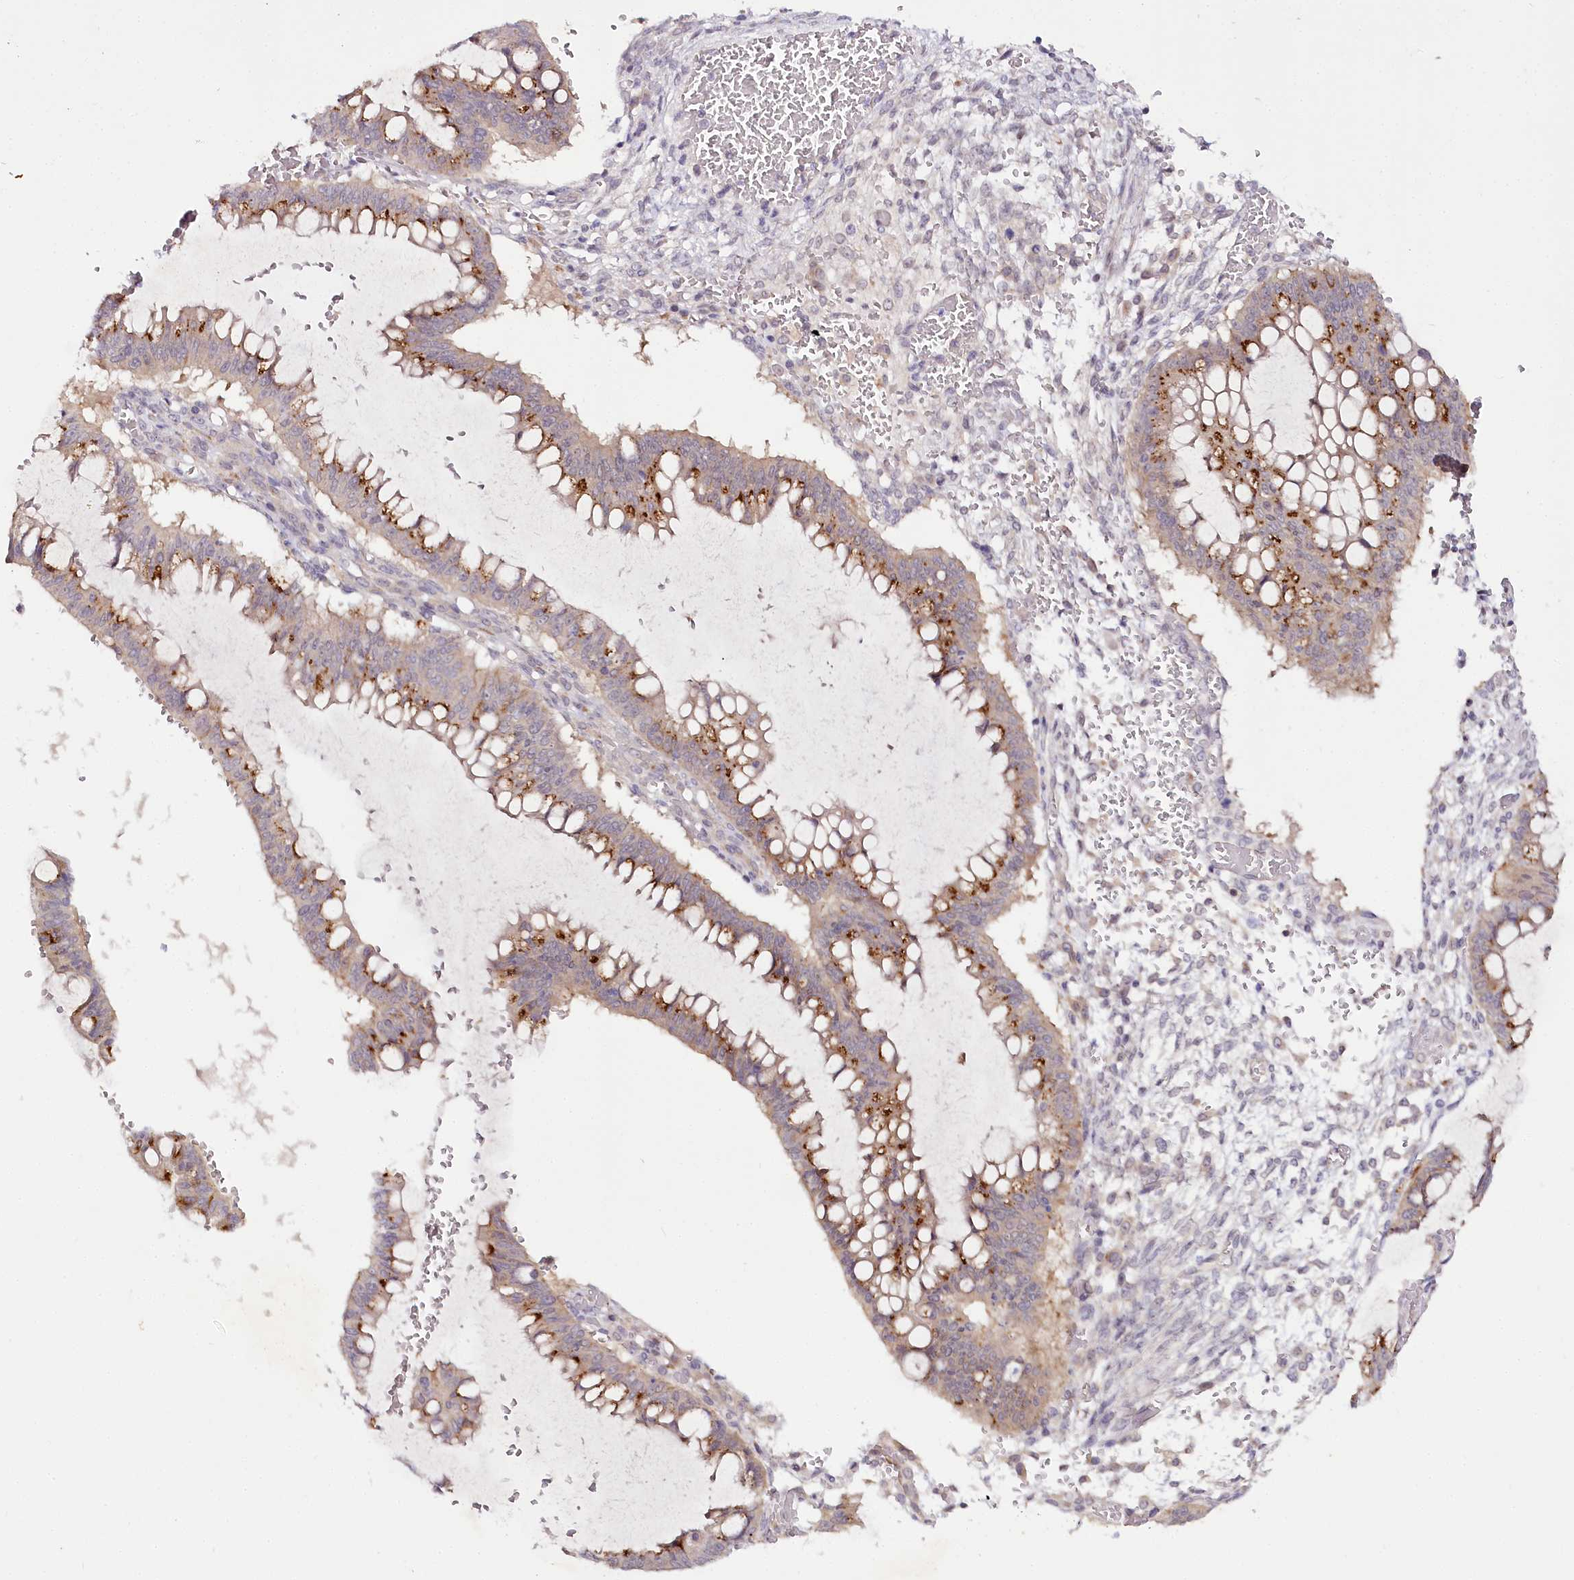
{"staining": {"intensity": "moderate", "quantity": ">75%", "location": "cytoplasmic/membranous"}, "tissue": "ovarian cancer", "cell_type": "Tumor cells", "image_type": "cancer", "snomed": [{"axis": "morphology", "description": "Cystadenocarcinoma, mucinous, NOS"}, {"axis": "topography", "description": "Ovary"}], "caption": "Immunohistochemistry (IHC) histopathology image of ovarian mucinous cystadenocarcinoma stained for a protein (brown), which reveals medium levels of moderate cytoplasmic/membranous staining in approximately >75% of tumor cells.", "gene": "VWA5A", "patient": {"sex": "female", "age": 73}}